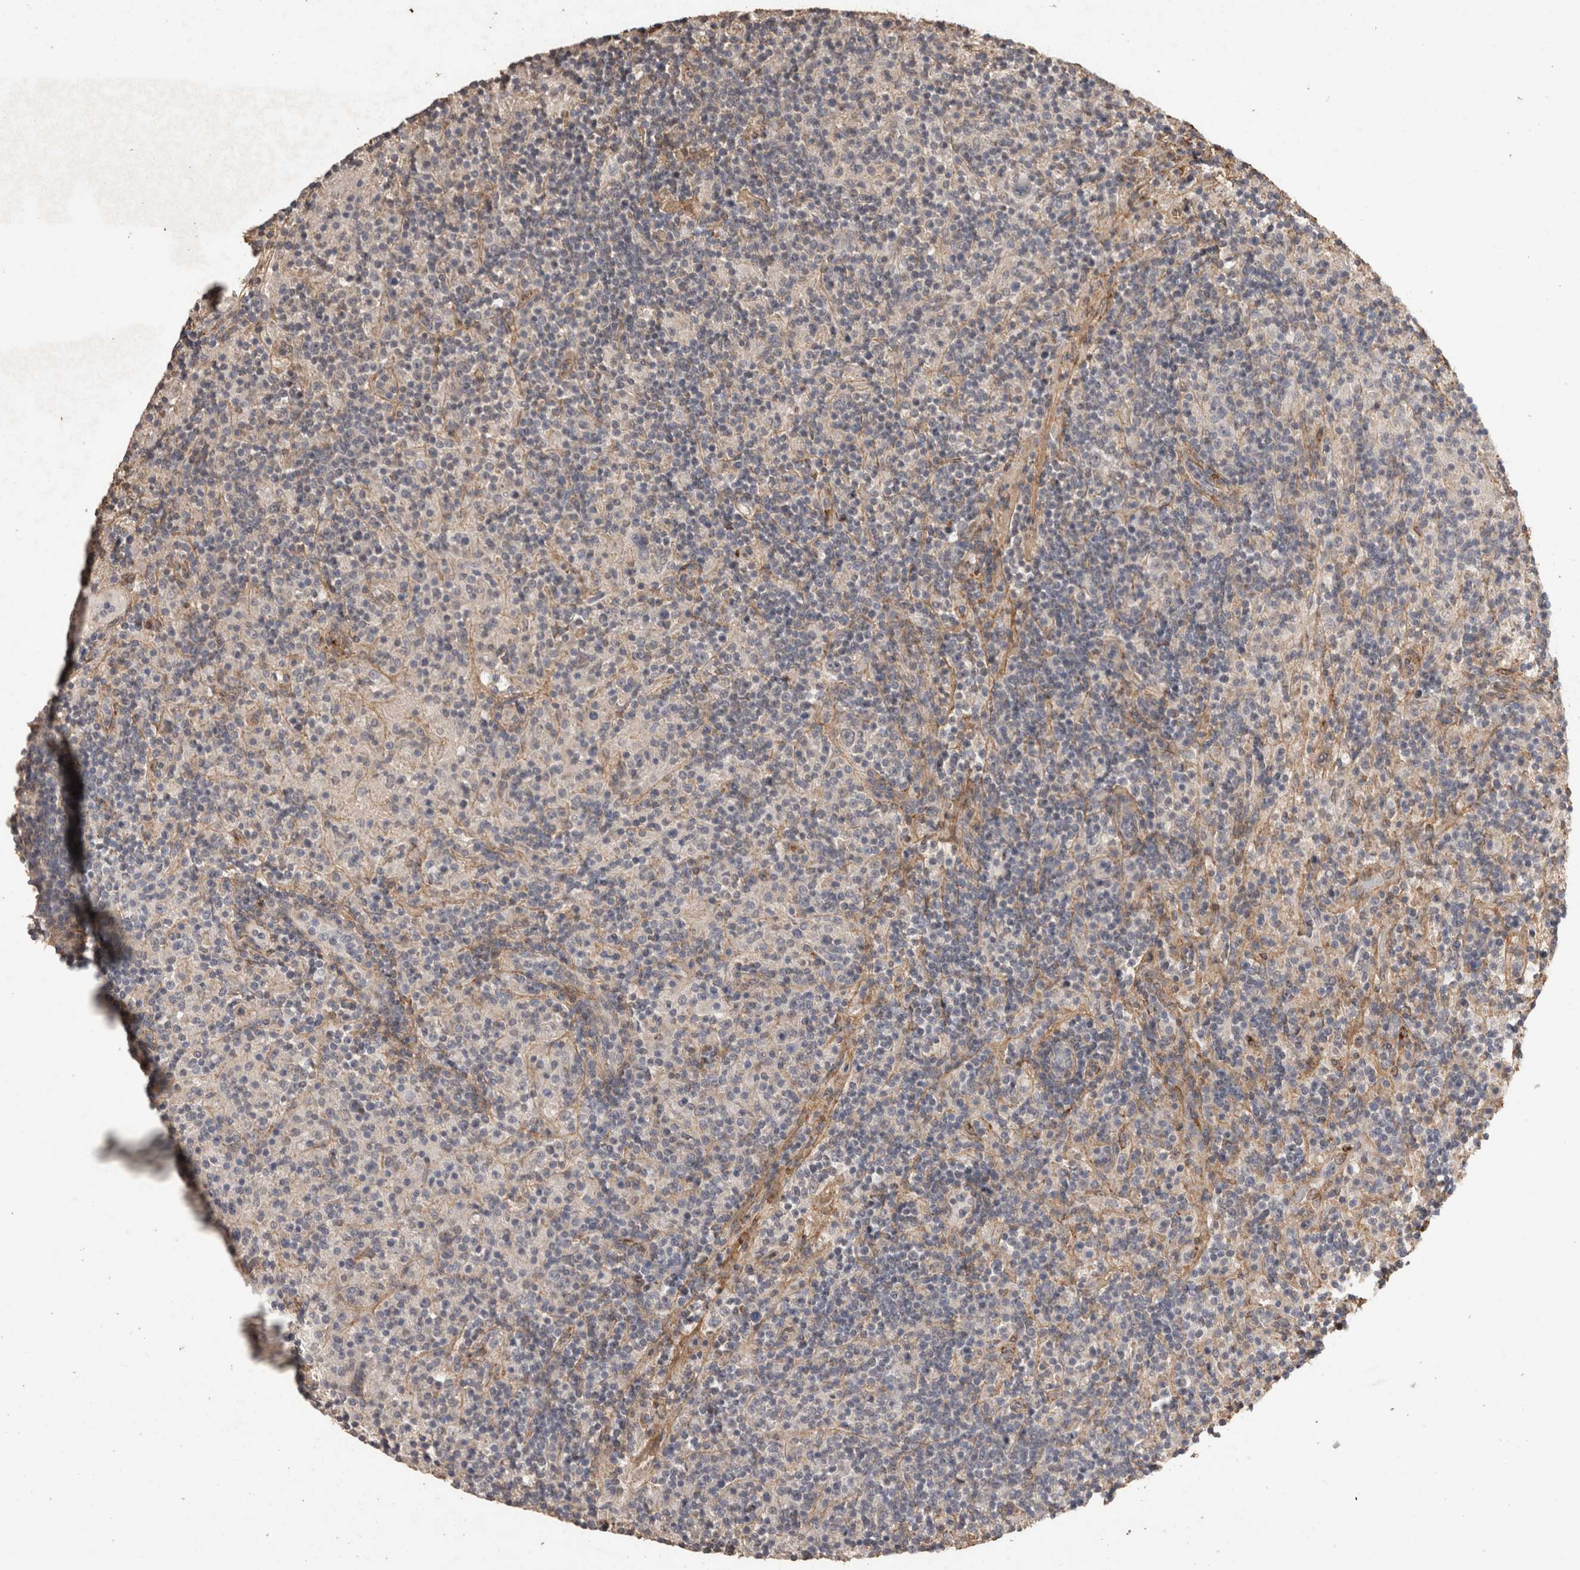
{"staining": {"intensity": "negative", "quantity": "none", "location": "none"}, "tissue": "lymphoma", "cell_type": "Tumor cells", "image_type": "cancer", "snomed": [{"axis": "morphology", "description": "Hodgkin's disease, NOS"}, {"axis": "topography", "description": "Lymph node"}], "caption": "Lymphoma stained for a protein using immunohistochemistry (IHC) displays no expression tumor cells.", "gene": "C1QTNF5", "patient": {"sex": "male", "age": 70}}